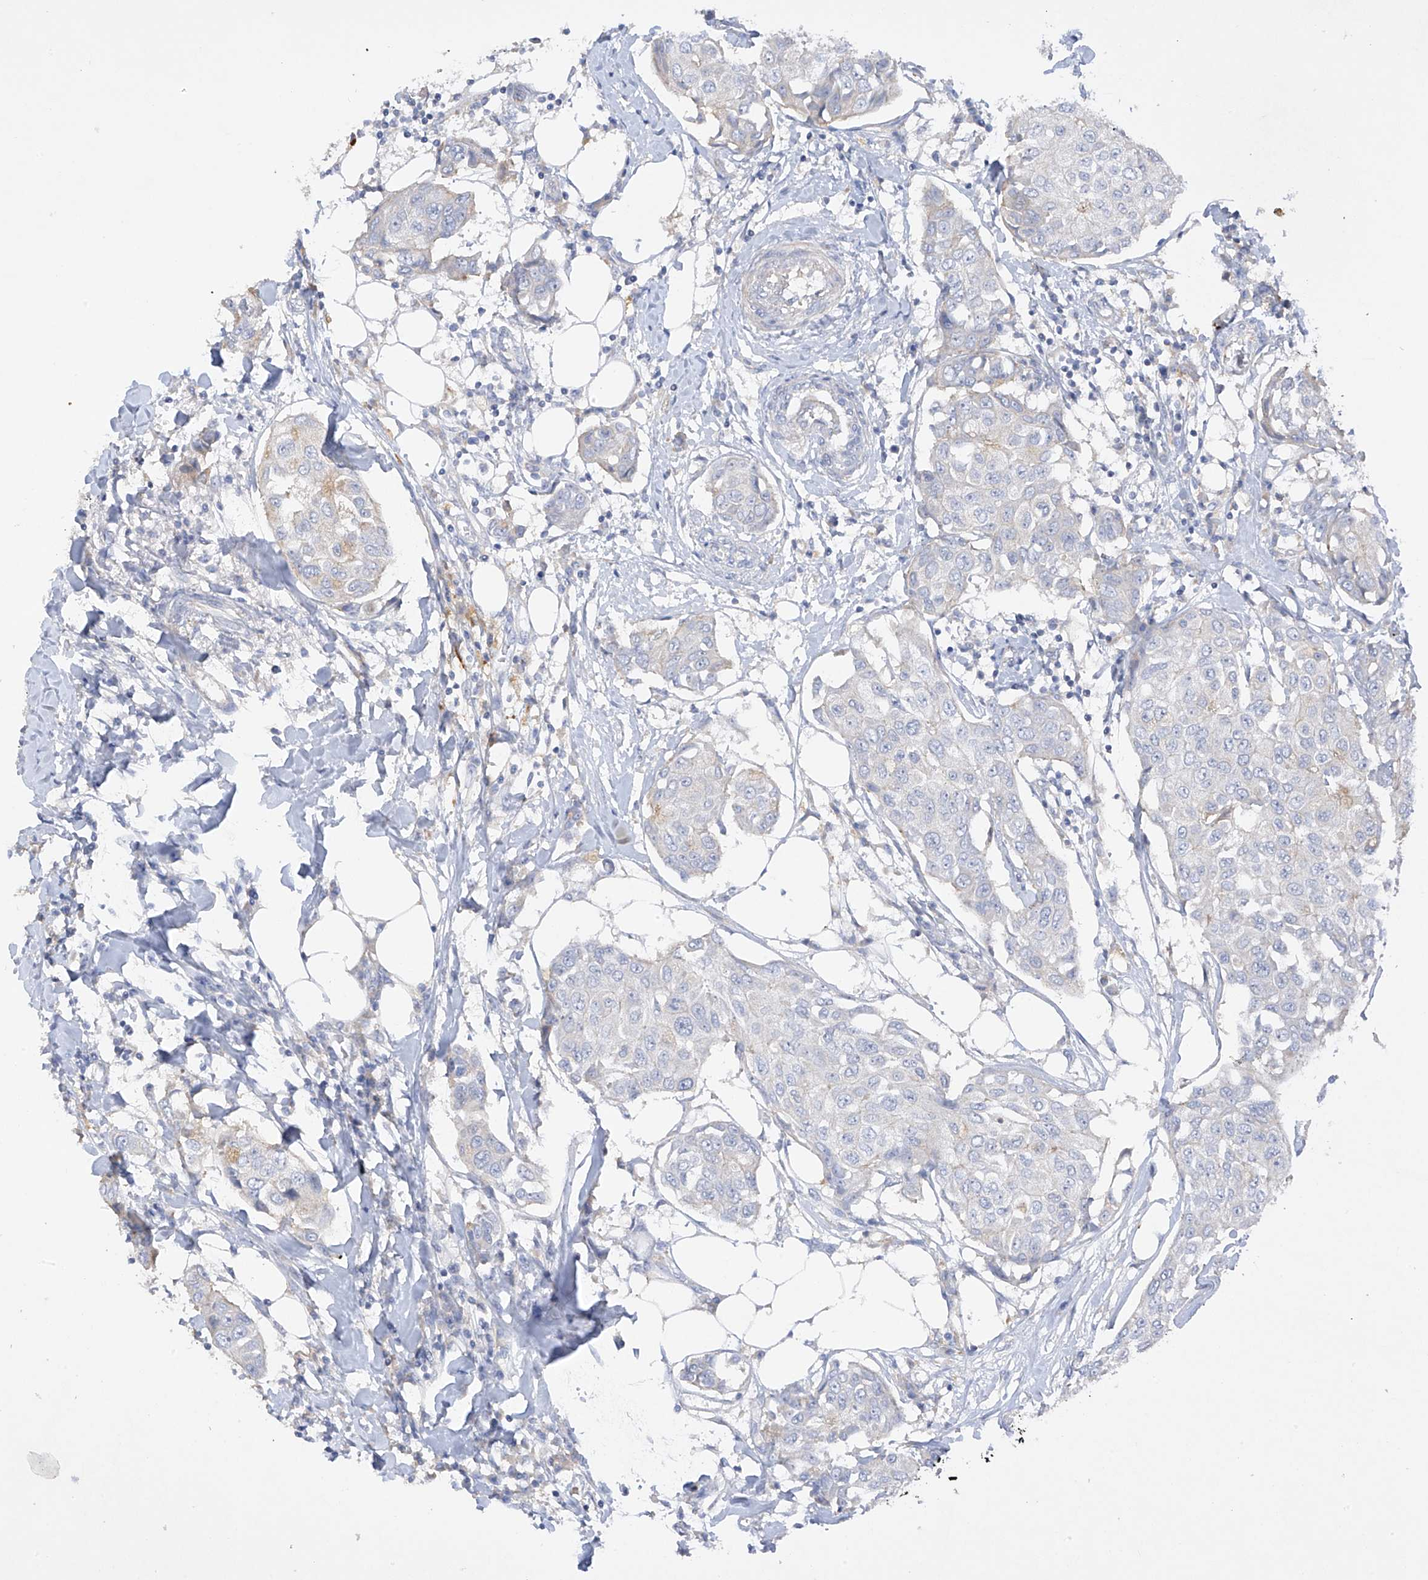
{"staining": {"intensity": "negative", "quantity": "none", "location": "none"}, "tissue": "breast cancer", "cell_type": "Tumor cells", "image_type": "cancer", "snomed": [{"axis": "morphology", "description": "Duct carcinoma"}, {"axis": "topography", "description": "Breast"}], "caption": "IHC of breast infiltrating ductal carcinoma demonstrates no positivity in tumor cells. The staining was performed using DAB to visualize the protein expression in brown, while the nuclei were stained in blue with hematoxylin (Magnification: 20x).", "gene": "PRSS12", "patient": {"sex": "female", "age": 80}}